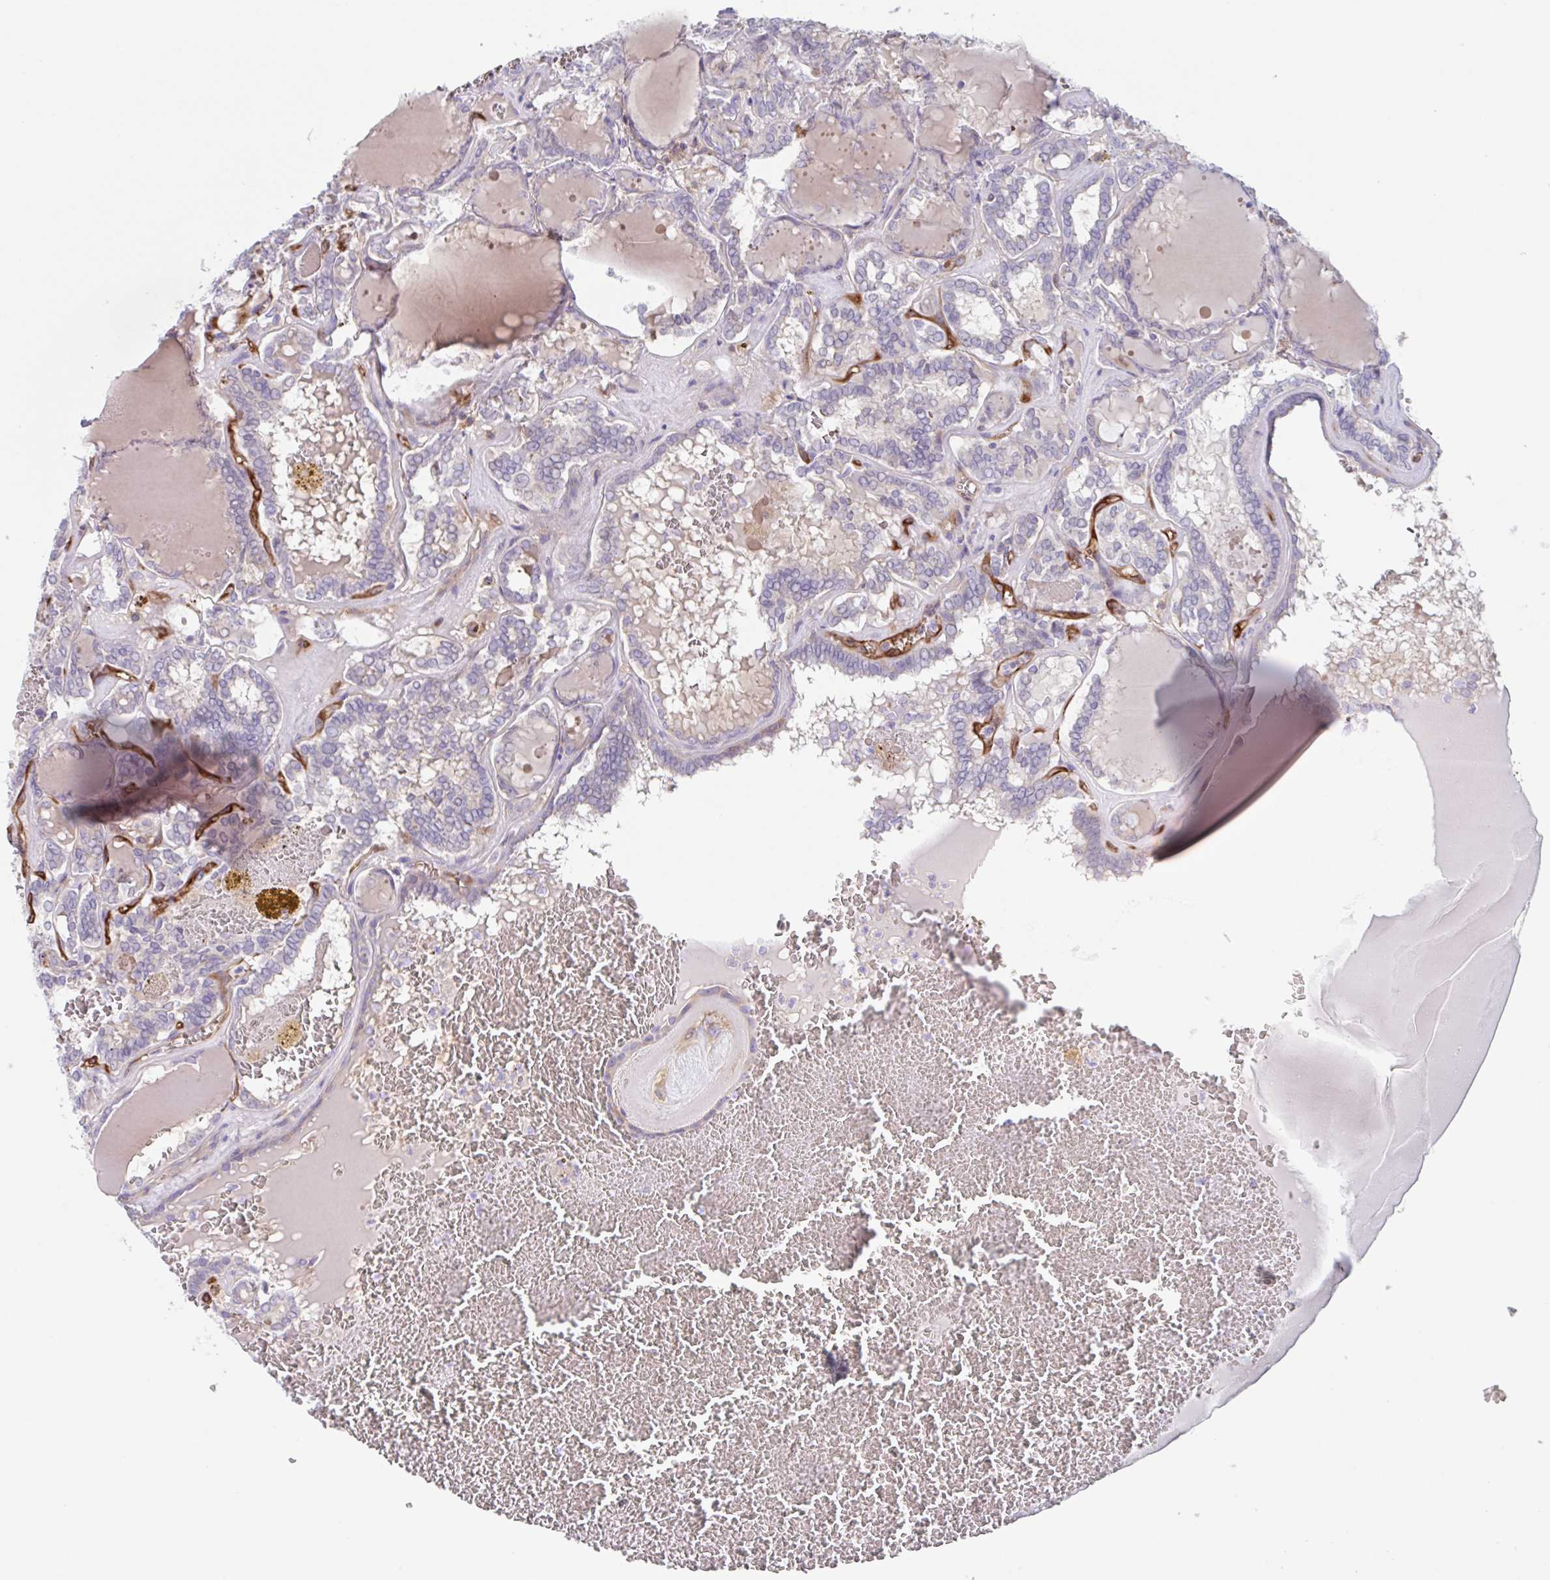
{"staining": {"intensity": "negative", "quantity": "none", "location": "none"}, "tissue": "thyroid cancer", "cell_type": "Tumor cells", "image_type": "cancer", "snomed": [{"axis": "morphology", "description": "Papillary adenocarcinoma, NOS"}, {"axis": "topography", "description": "Thyroid gland"}], "caption": "Micrograph shows no protein staining in tumor cells of thyroid cancer (papillary adenocarcinoma) tissue. The staining was performed using DAB to visualize the protein expression in brown, while the nuclei were stained in blue with hematoxylin (Magnification: 20x).", "gene": "EHD4", "patient": {"sex": "female", "age": 72}}